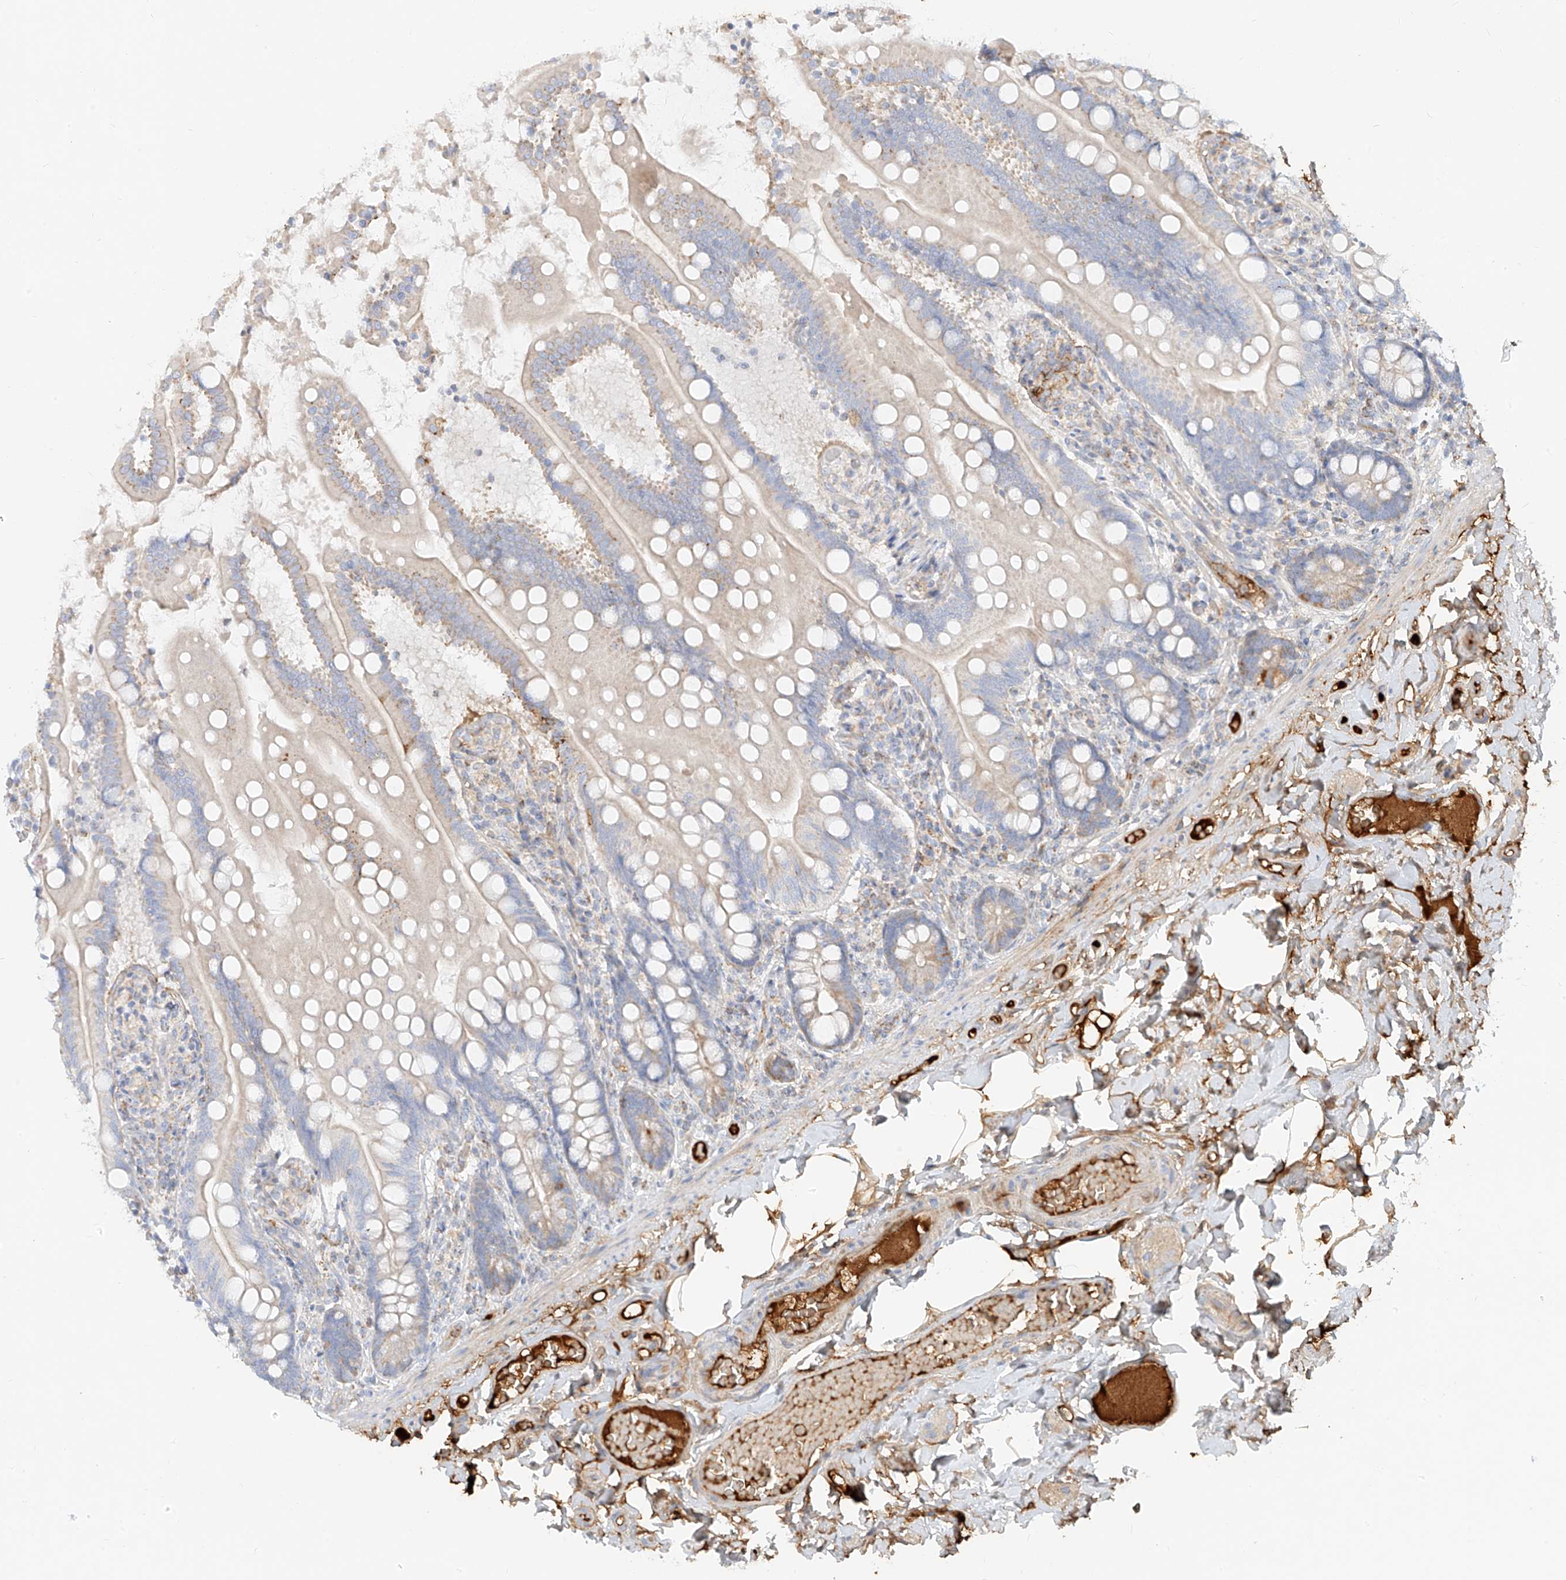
{"staining": {"intensity": "weak", "quantity": "<25%", "location": "cytoplasmic/membranous"}, "tissue": "small intestine", "cell_type": "Glandular cells", "image_type": "normal", "snomed": [{"axis": "morphology", "description": "Normal tissue, NOS"}, {"axis": "topography", "description": "Small intestine"}], "caption": "This is an immunohistochemistry photomicrograph of normal human small intestine. There is no positivity in glandular cells.", "gene": "OCSTAMP", "patient": {"sex": "female", "age": 64}}